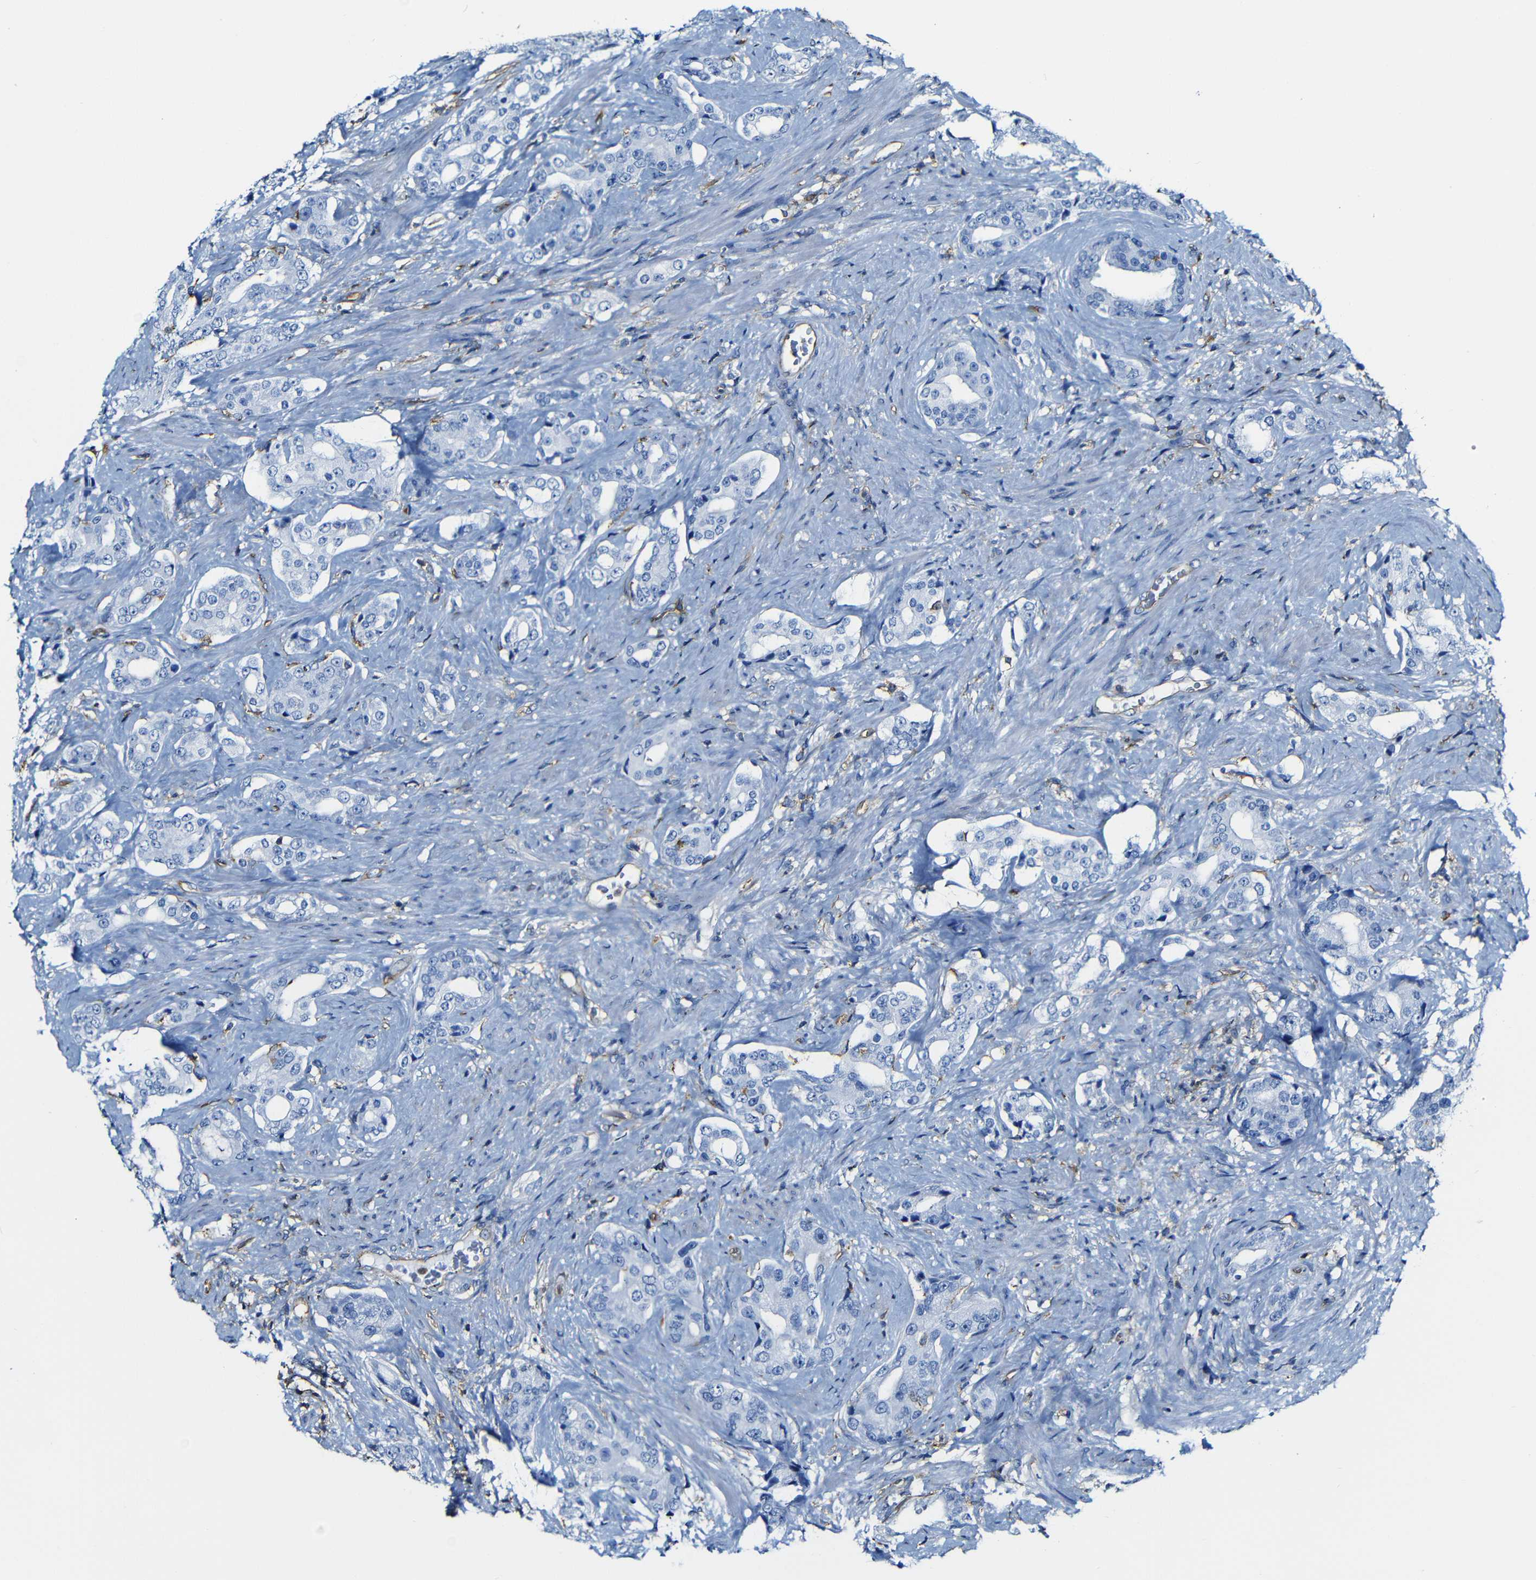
{"staining": {"intensity": "negative", "quantity": "none", "location": "none"}, "tissue": "prostate cancer", "cell_type": "Tumor cells", "image_type": "cancer", "snomed": [{"axis": "morphology", "description": "Adenocarcinoma, High grade"}, {"axis": "topography", "description": "Prostate"}], "caption": "An immunohistochemistry image of prostate cancer is shown. There is no staining in tumor cells of prostate cancer.", "gene": "MSN", "patient": {"sex": "male", "age": 71}}